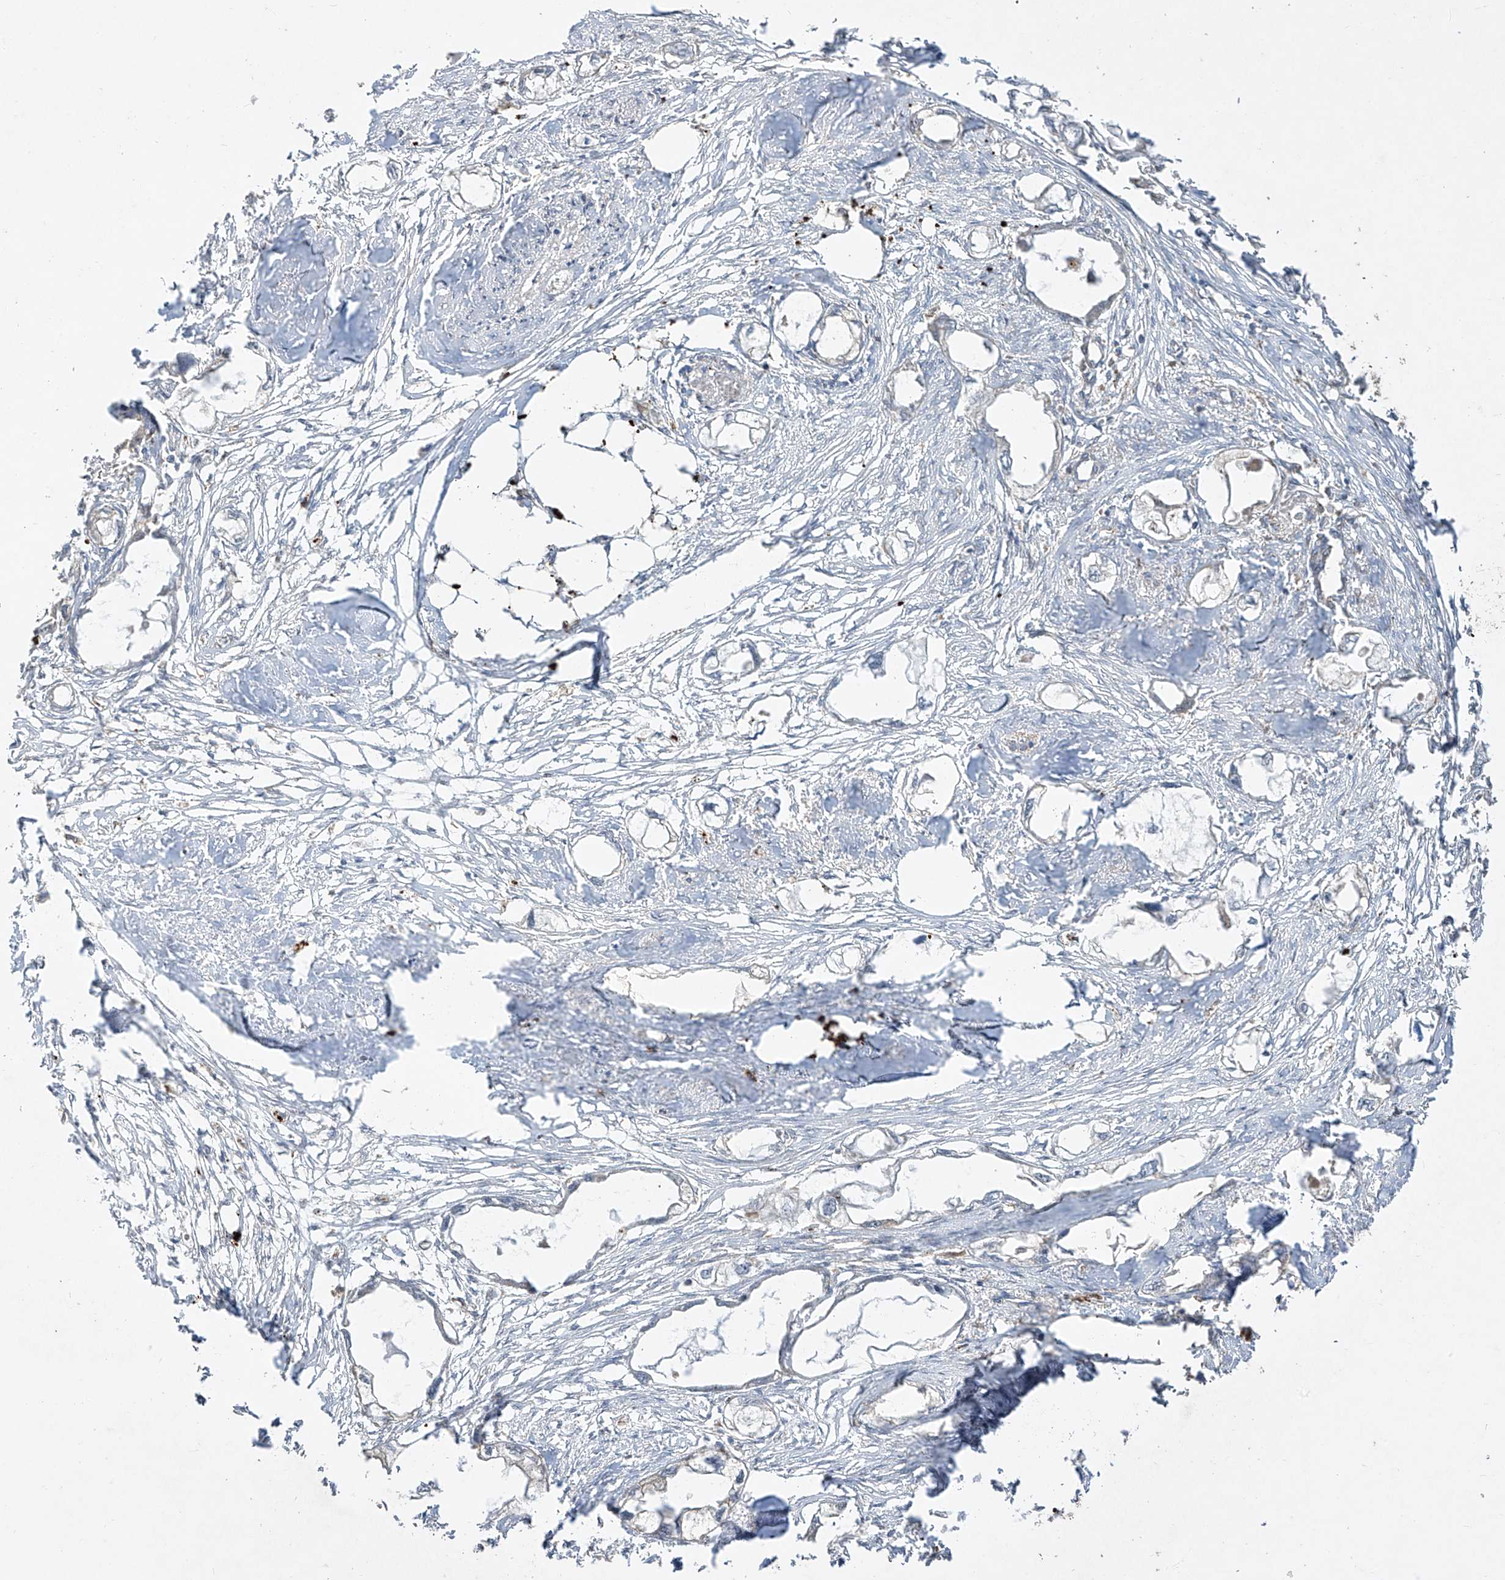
{"staining": {"intensity": "negative", "quantity": "none", "location": "none"}, "tissue": "endometrial cancer", "cell_type": "Tumor cells", "image_type": "cancer", "snomed": [{"axis": "morphology", "description": "Adenocarcinoma, NOS"}, {"axis": "morphology", "description": "Adenocarcinoma, metastatic, NOS"}, {"axis": "topography", "description": "Adipose tissue"}, {"axis": "topography", "description": "Endometrium"}], "caption": "Immunohistochemistry photomicrograph of neoplastic tissue: endometrial cancer stained with DAB (3,3'-diaminobenzidine) exhibits no significant protein expression in tumor cells.", "gene": "LDAH", "patient": {"sex": "female", "age": 67}}